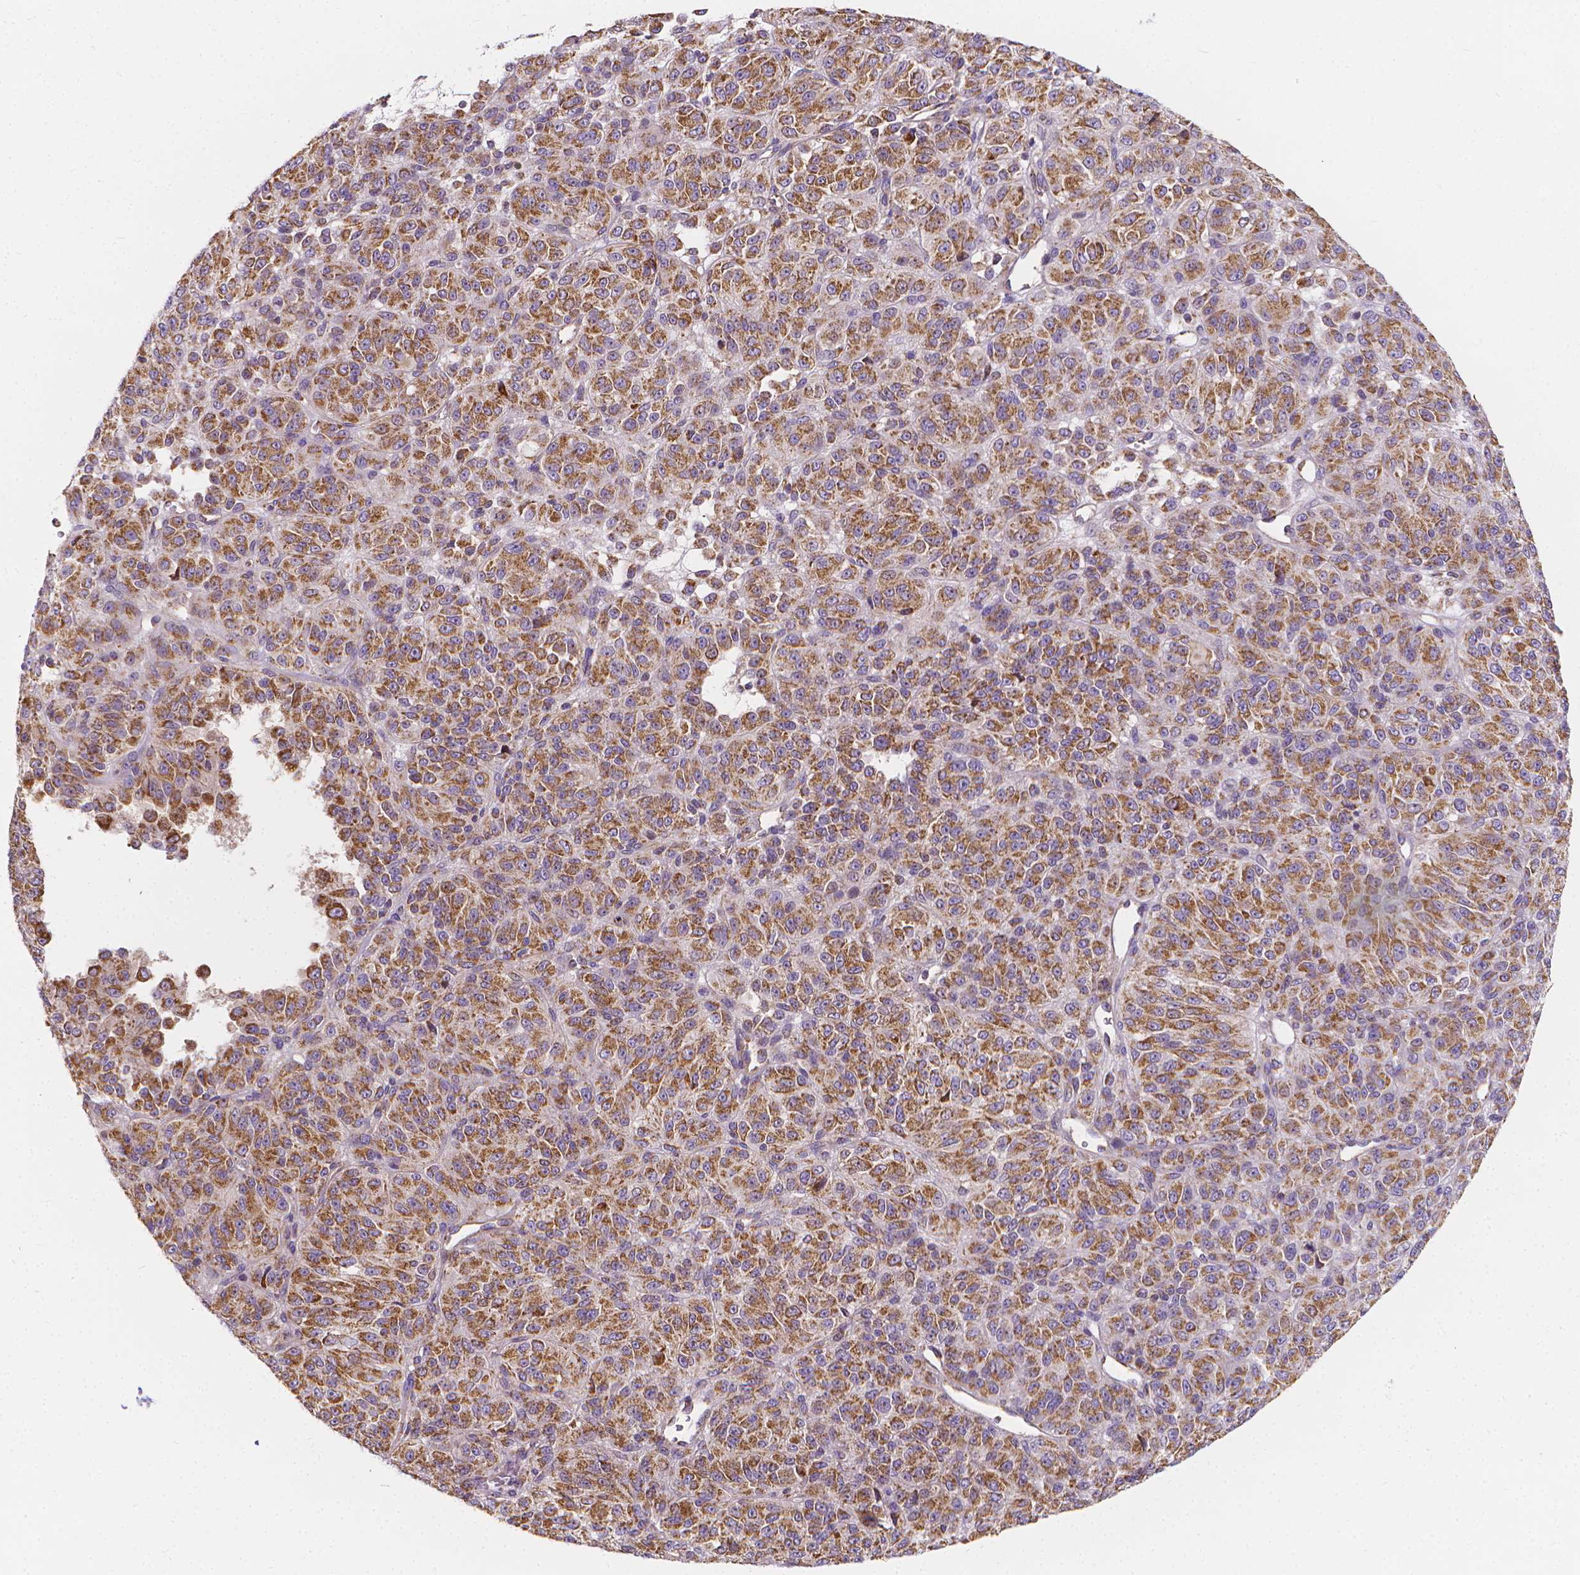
{"staining": {"intensity": "moderate", "quantity": ">75%", "location": "cytoplasmic/membranous"}, "tissue": "melanoma", "cell_type": "Tumor cells", "image_type": "cancer", "snomed": [{"axis": "morphology", "description": "Malignant melanoma, Metastatic site"}, {"axis": "topography", "description": "Brain"}], "caption": "Approximately >75% of tumor cells in melanoma demonstrate moderate cytoplasmic/membranous protein expression as visualized by brown immunohistochemical staining.", "gene": "SNCAIP", "patient": {"sex": "female", "age": 56}}